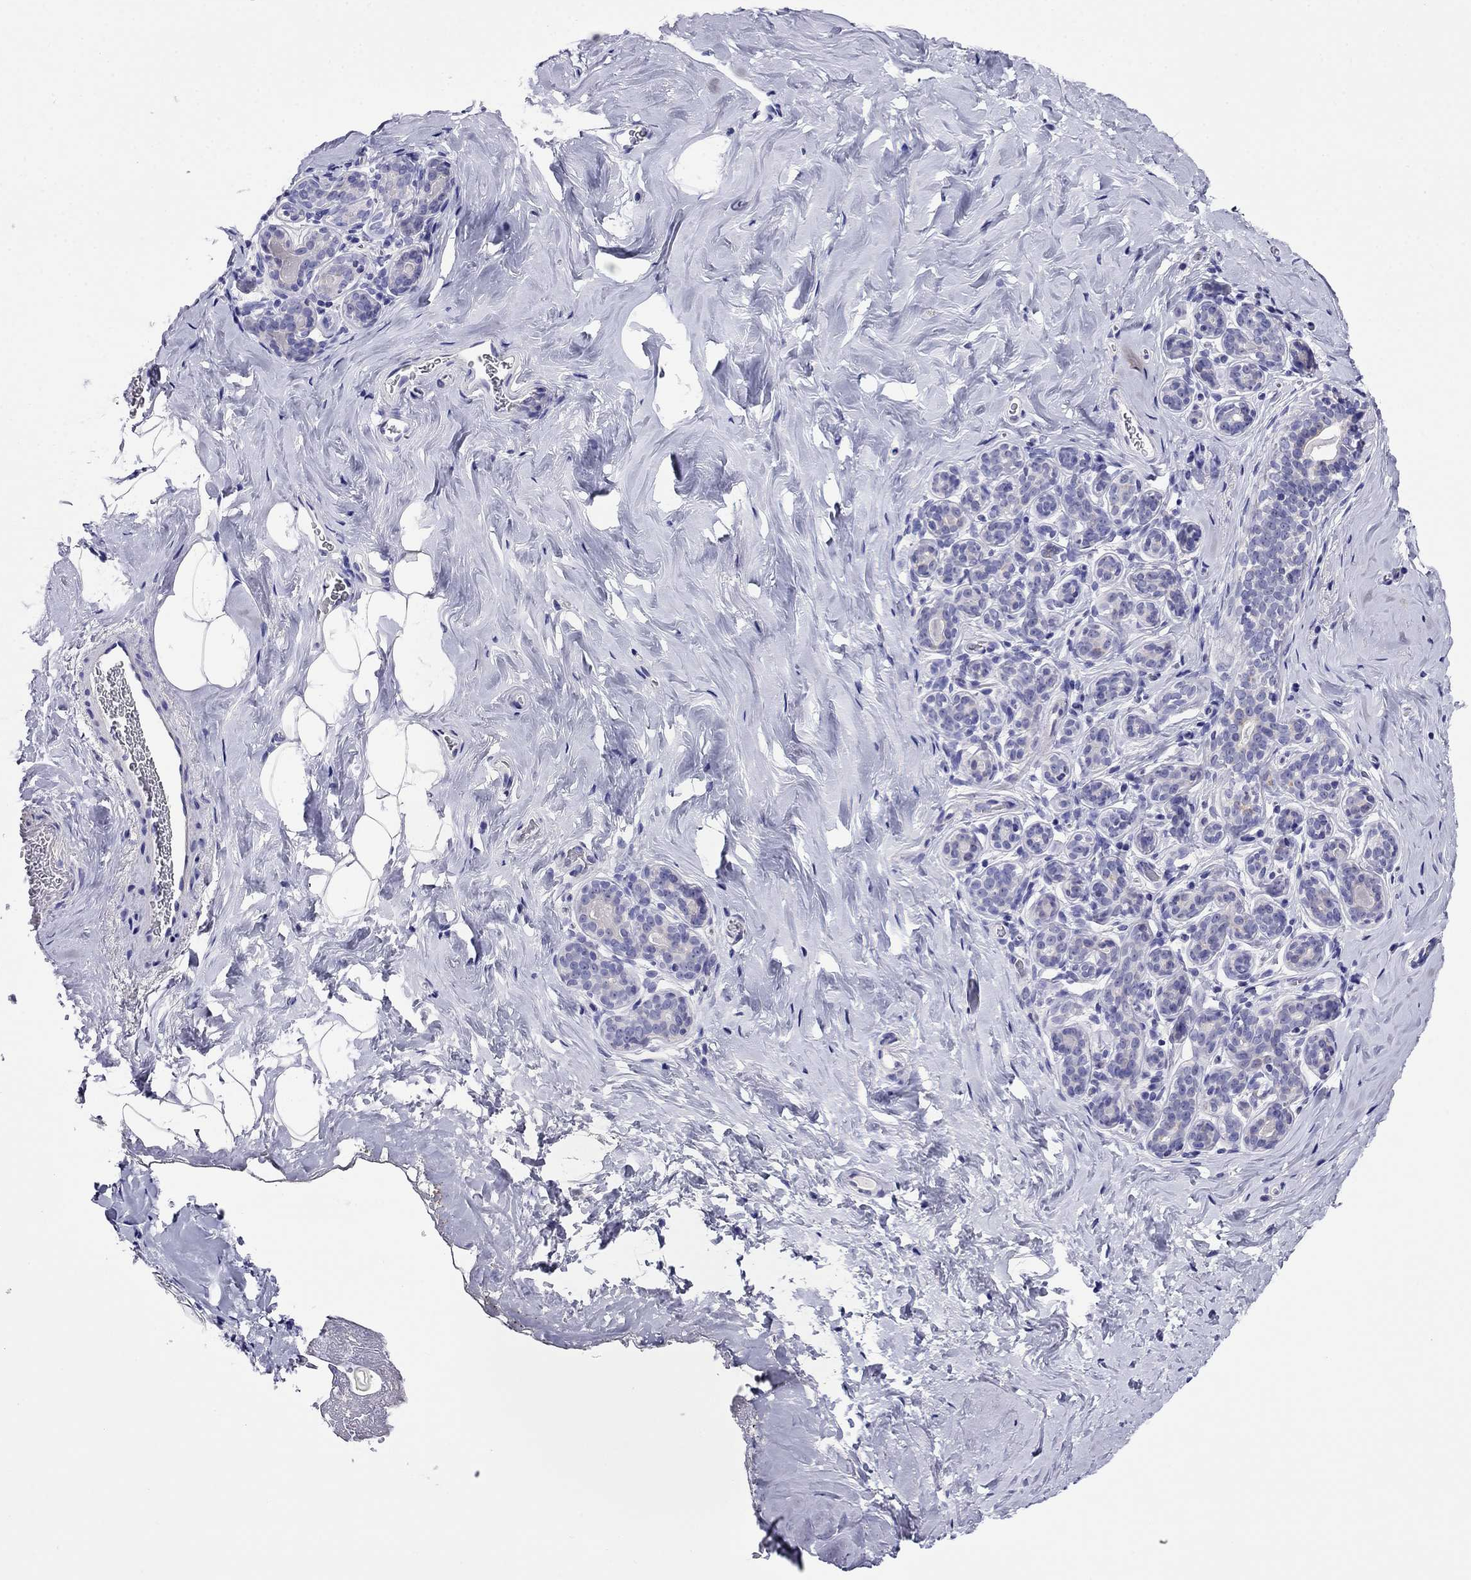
{"staining": {"intensity": "negative", "quantity": "none", "location": "none"}, "tissue": "breast", "cell_type": "Adipocytes", "image_type": "normal", "snomed": [{"axis": "morphology", "description": "Normal tissue, NOS"}, {"axis": "topography", "description": "Skin"}, {"axis": "topography", "description": "Breast"}], "caption": "The immunohistochemistry image has no significant staining in adipocytes of breast. (DAB immunohistochemistry (IHC), high magnification).", "gene": "SCG2", "patient": {"sex": "female", "age": 43}}